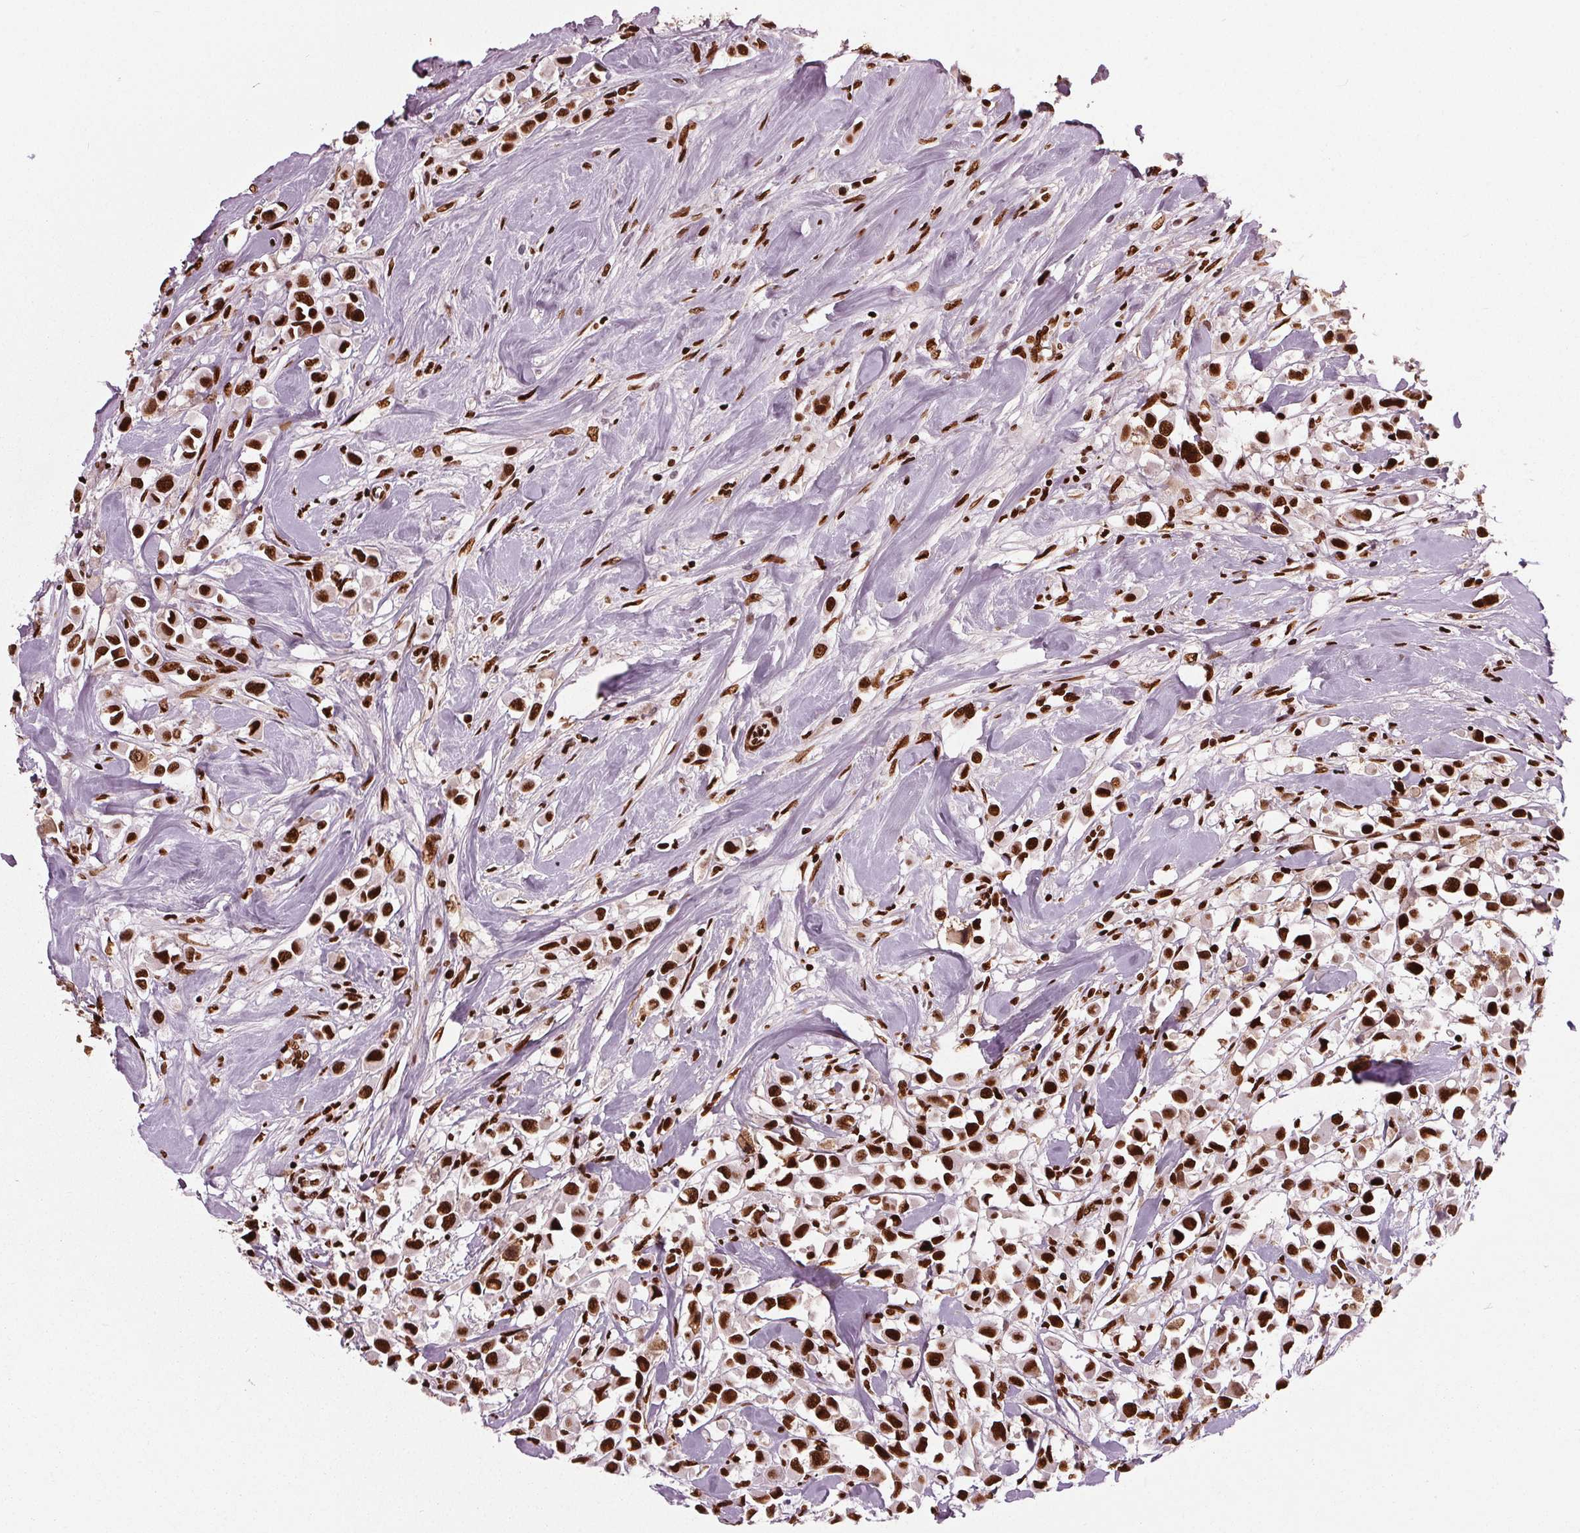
{"staining": {"intensity": "strong", "quantity": ">75%", "location": "nuclear"}, "tissue": "breast cancer", "cell_type": "Tumor cells", "image_type": "cancer", "snomed": [{"axis": "morphology", "description": "Duct carcinoma"}, {"axis": "topography", "description": "Breast"}], "caption": "Tumor cells reveal strong nuclear positivity in about >75% of cells in breast cancer.", "gene": "BRD4", "patient": {"sex": "female", "age": 61}}